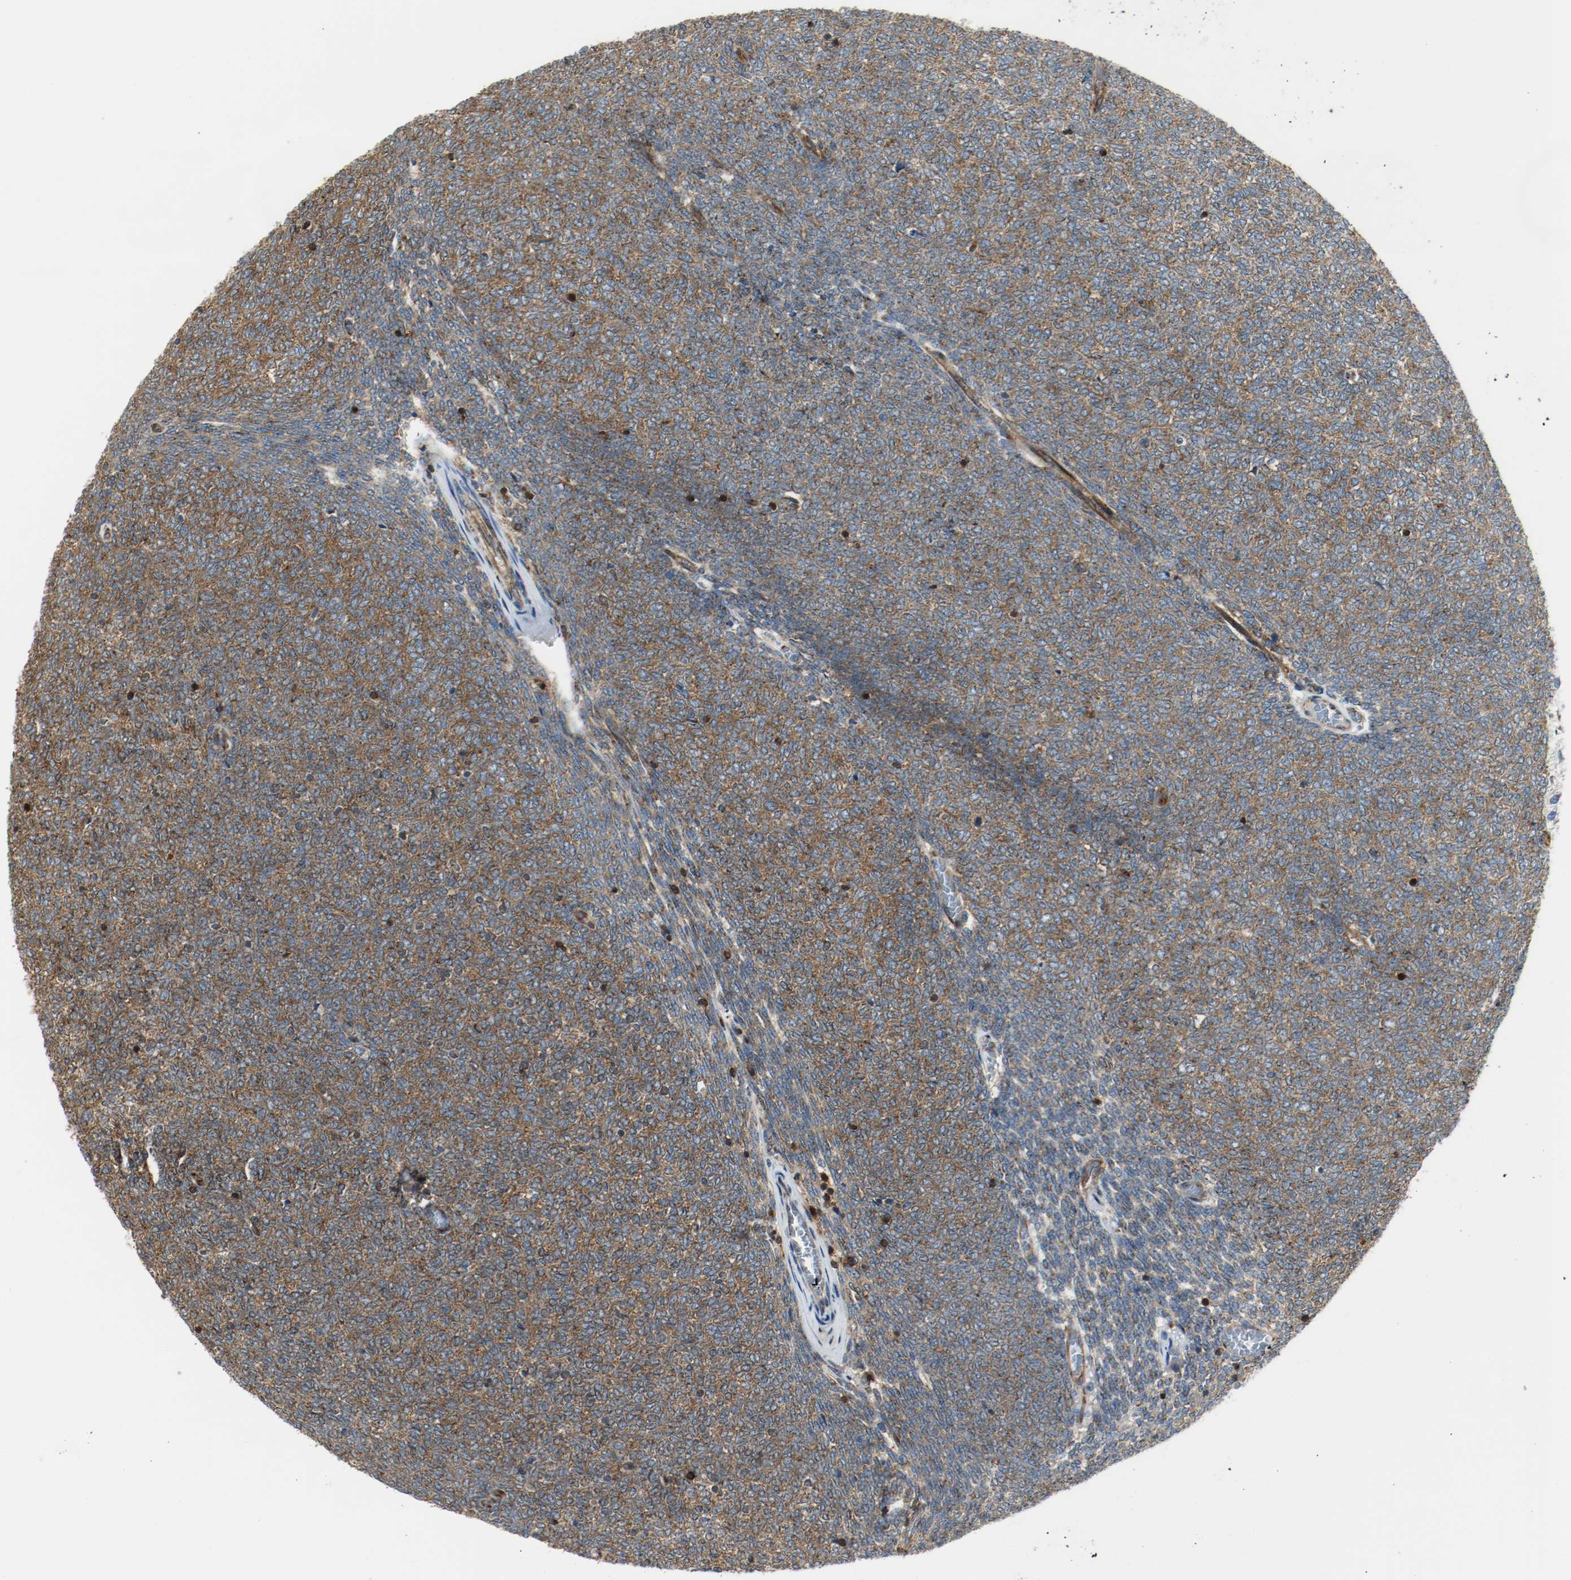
{"staining": {"intensity": "strong", "quantity": ">75%", "location": "cytoplasmic/membranous"}, "tissue": "renal cancer", "cell_type": "Tumor cells", "image_type": "cancer", "snomed": [{"axis": "morphology", "description": "Neoplasm, malignant, NOS"}, {"axis": "topography", "description": "Kidney"}], "caption": "Neoplasm (malignant) (renal) stained with immunohistochemistry displays strong cytoplasmic/membranous staining in approximately >75% of tumor cells. Nuclei are stained in blue.", "gene": "PLCG1", "patient": {"sex": "male", "age": 28}}